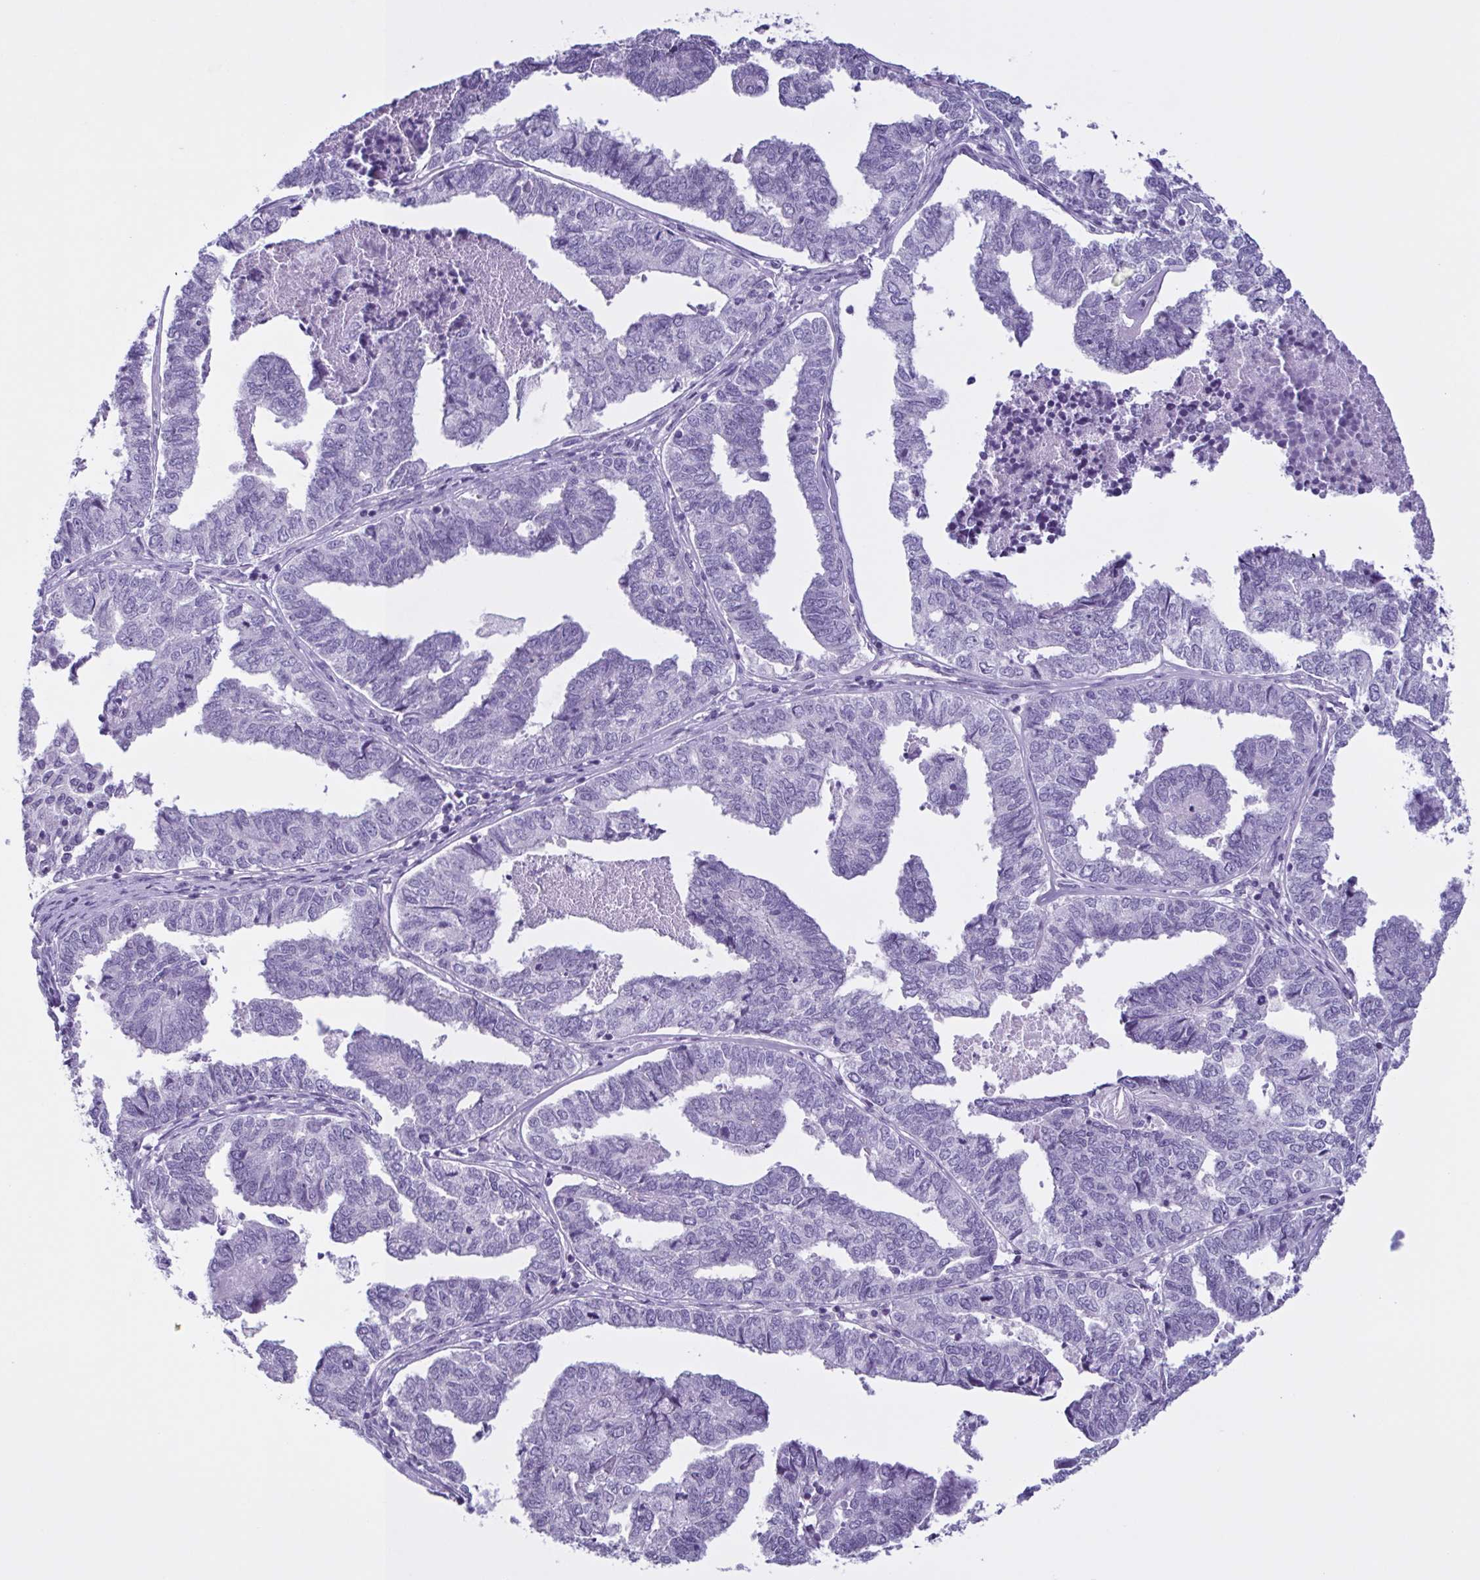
{"staining": {"intensity": "negative", "quantity": "none", "location": "none"}, "tissue": "endometrial cancer", "cell_type": "Tumor cells", "image_type": "cancer", "snomed": [{"axis": "morphology", "description": "Adenocarcinoma, NOS"}, {"axis": "topography", "description": "Endometrium"}], "caption": "This is an immunohistochemistry (IHC) histopathology image of human endometrial cancer. There is no staining in tumor cells.", "gene": "INAFM1", "patient": {"sex": "female", "age": 73}}